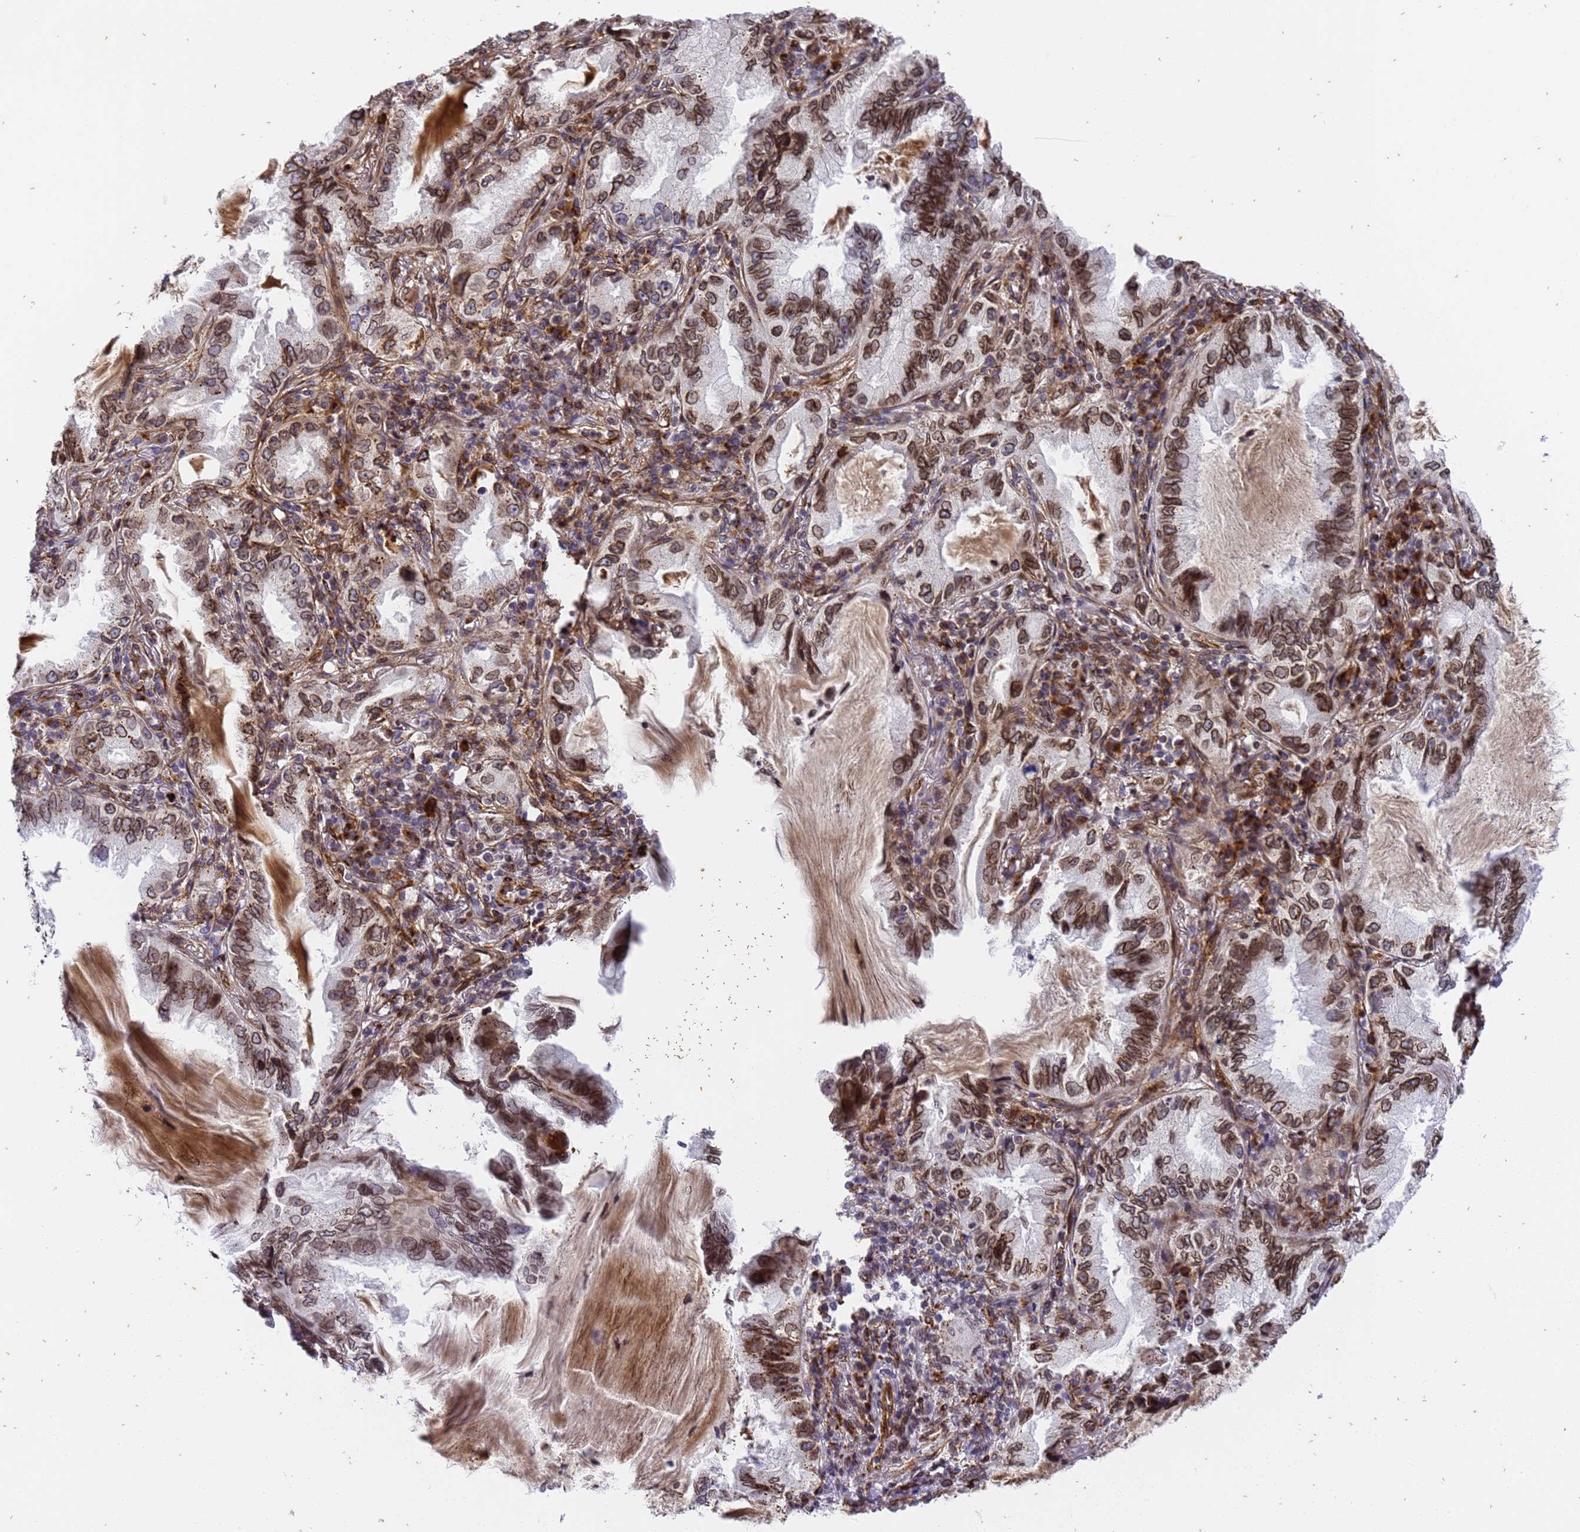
{"staining": {"intensity": "moderate", "quantity": ">75%", "location": "cytoplasmic/membranous,nuclear"}, "tissue": "lung cancer", "cell_type": "Tumor cells", "image_type": "cancer", "snomed": [{"axis": "morphology", "description": "Adenocarcinoma, NOS"}, {"axis": "topography", "description": "Lung"}], "caption": "Adenocarcinoma (lung) stained with a brown dye reveals moderate cytoplasmic/membranous and nuclear positive staining in approximately >75% of tumor cells.", "gene": "IGFBP7", "patient": {"sex": "female", "age": 69}}